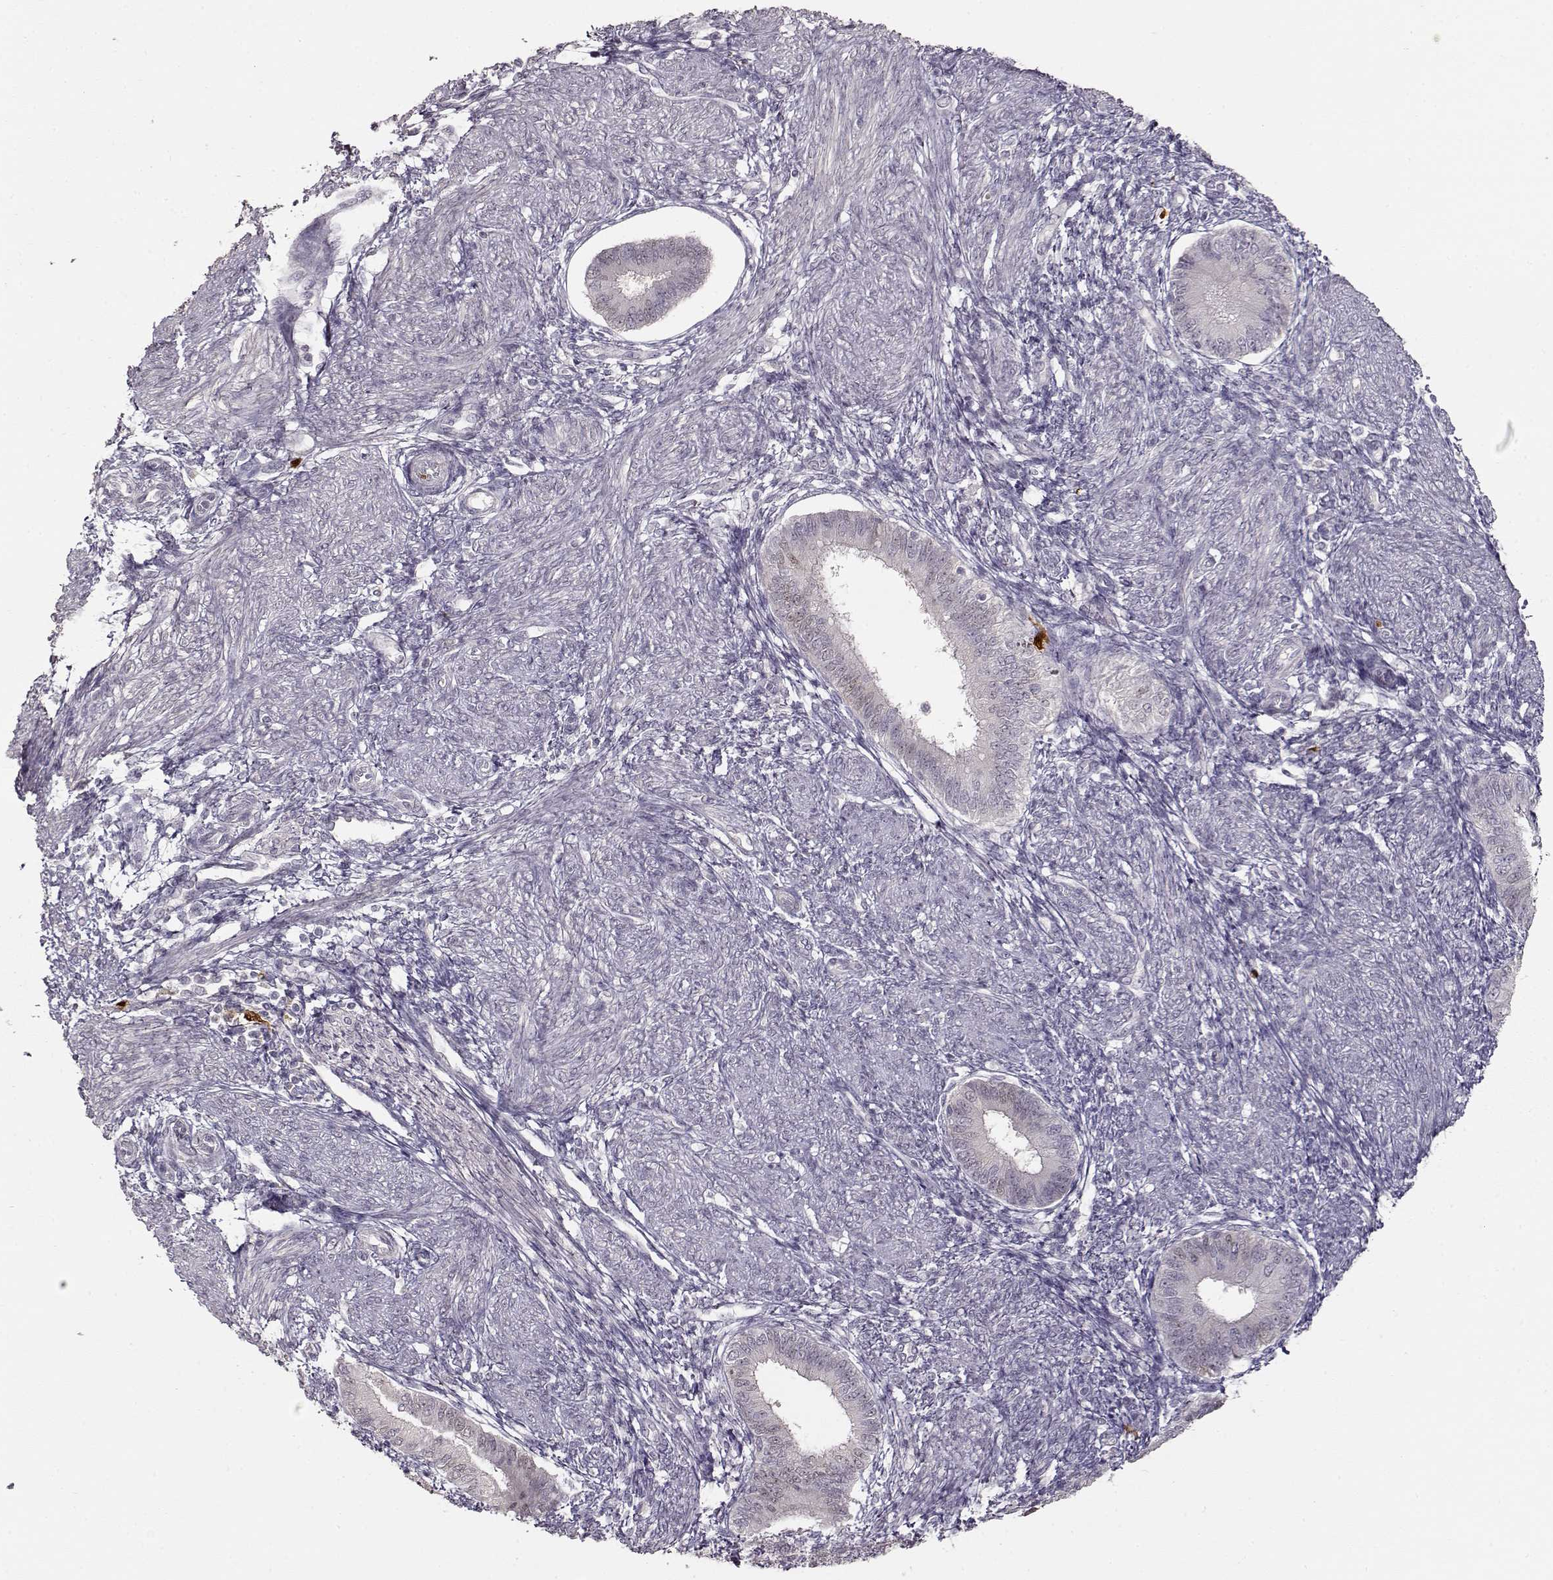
{"staining": {"intensity": "negative", "quantity": "none", "location": "none"}, "tissue": "endometrium", "cell_type": "Cells in endometrial stroma", "image_type": "normal", "snomed": [{"axis": "morphology", "description": "Normal tissue, NOS"}, {"axis": "topography", "description": "Endometrium"}], "caption": "Photomicrograph shows no protein expression in cells in endometrial stroma of unremarkable endometrium.", "gene": "S100B", "patient": {"sex": "female", "age": 39}}